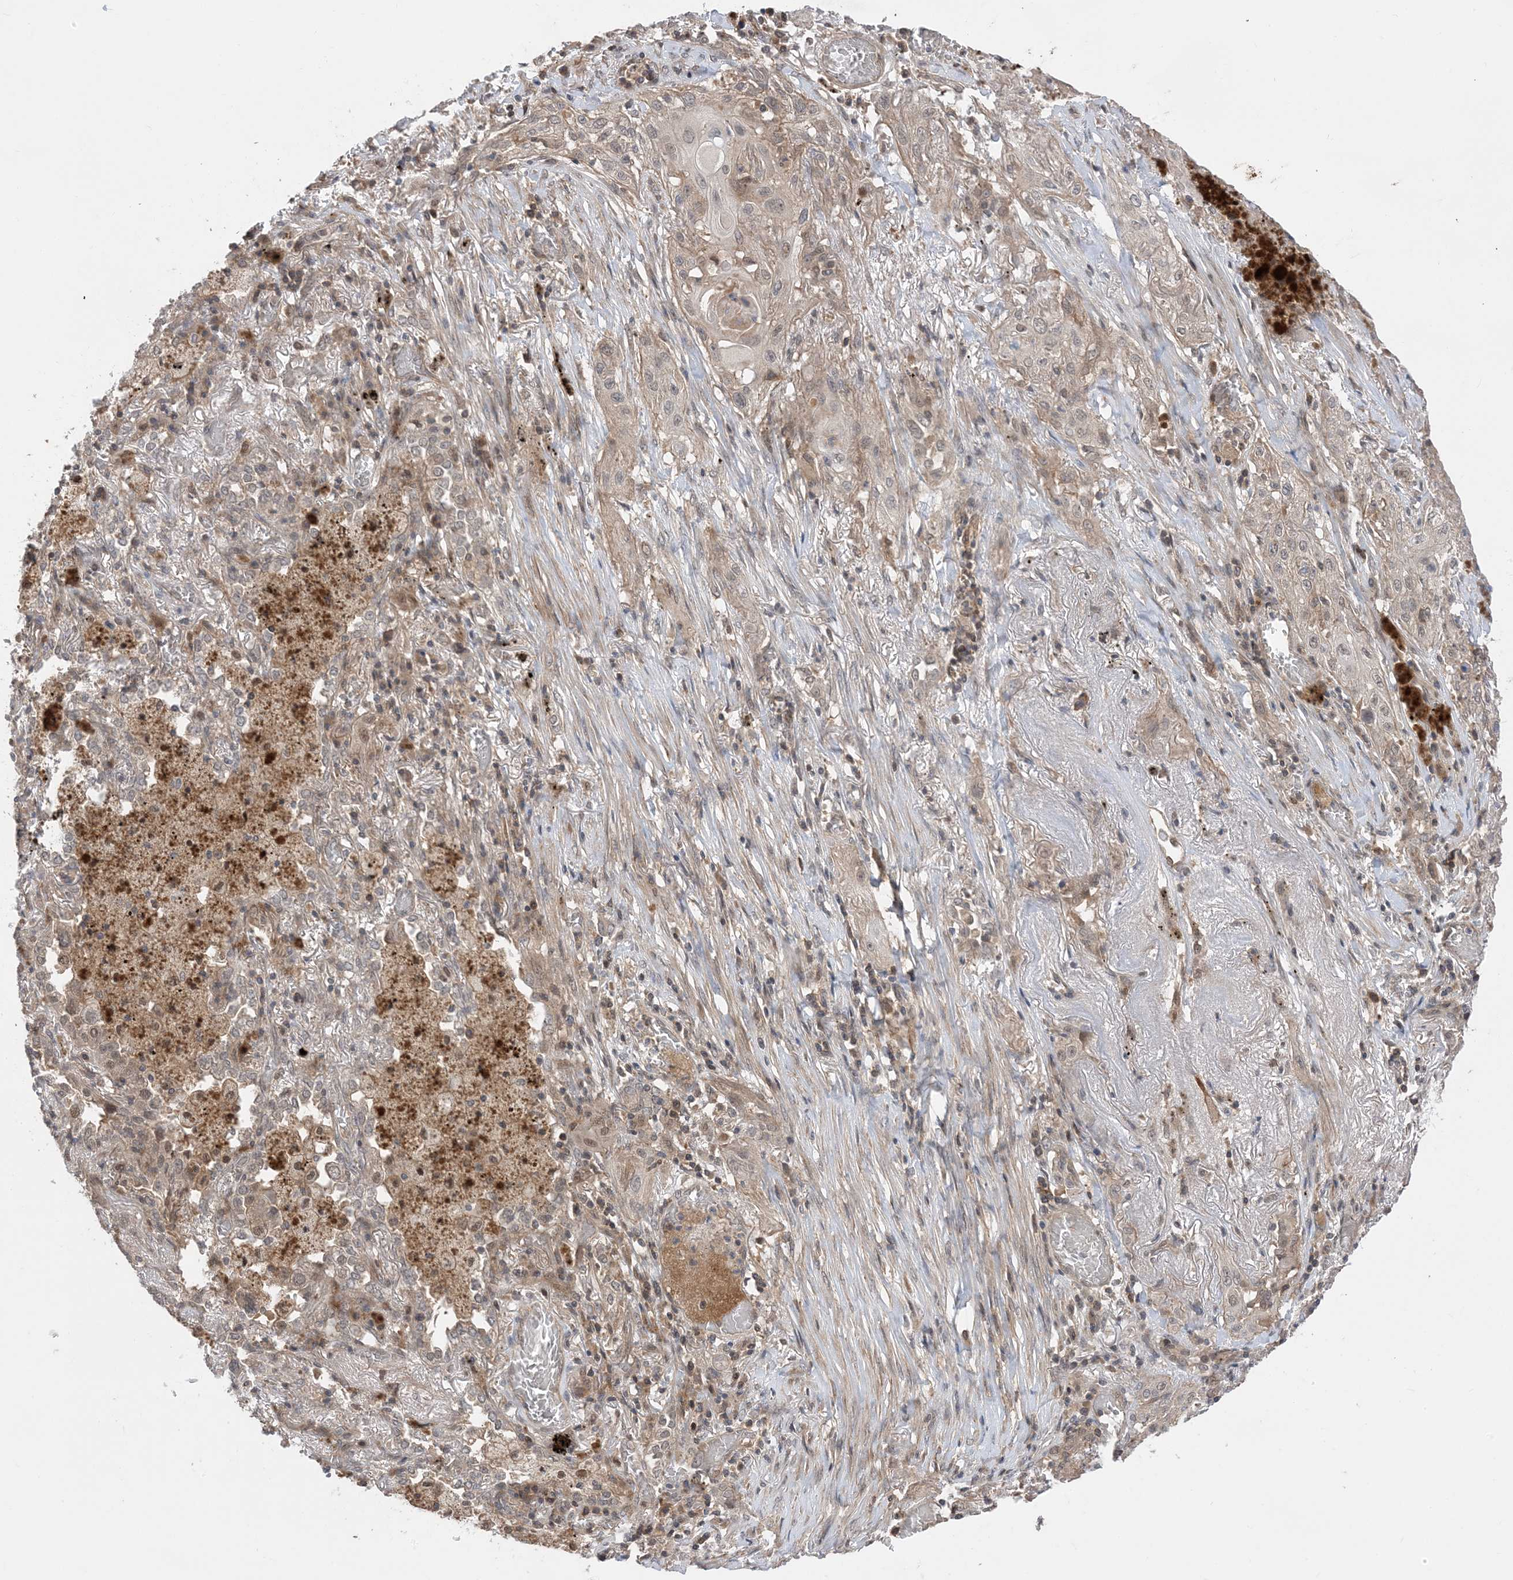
{"staining": {"intensity": "weak", "quantity": "<25%", "location": "cytoplasmic/membranous"}, "tissue": "lung cancer", "cell_type": "Tumor cells", "image_type": "cancer", "snomed": [{"axis": "morphology", "description": "Squamous cell carcinoma, NOS"}, {"axis": "topography", "description": "Lung"}], "caption": "Immunohistochemical staining of human lung cancer (squamous cell carcinoma) shows no significant expression in tumor cells.", "gene": "WDR26", "patient": {"sex": "female", "age": 47}}